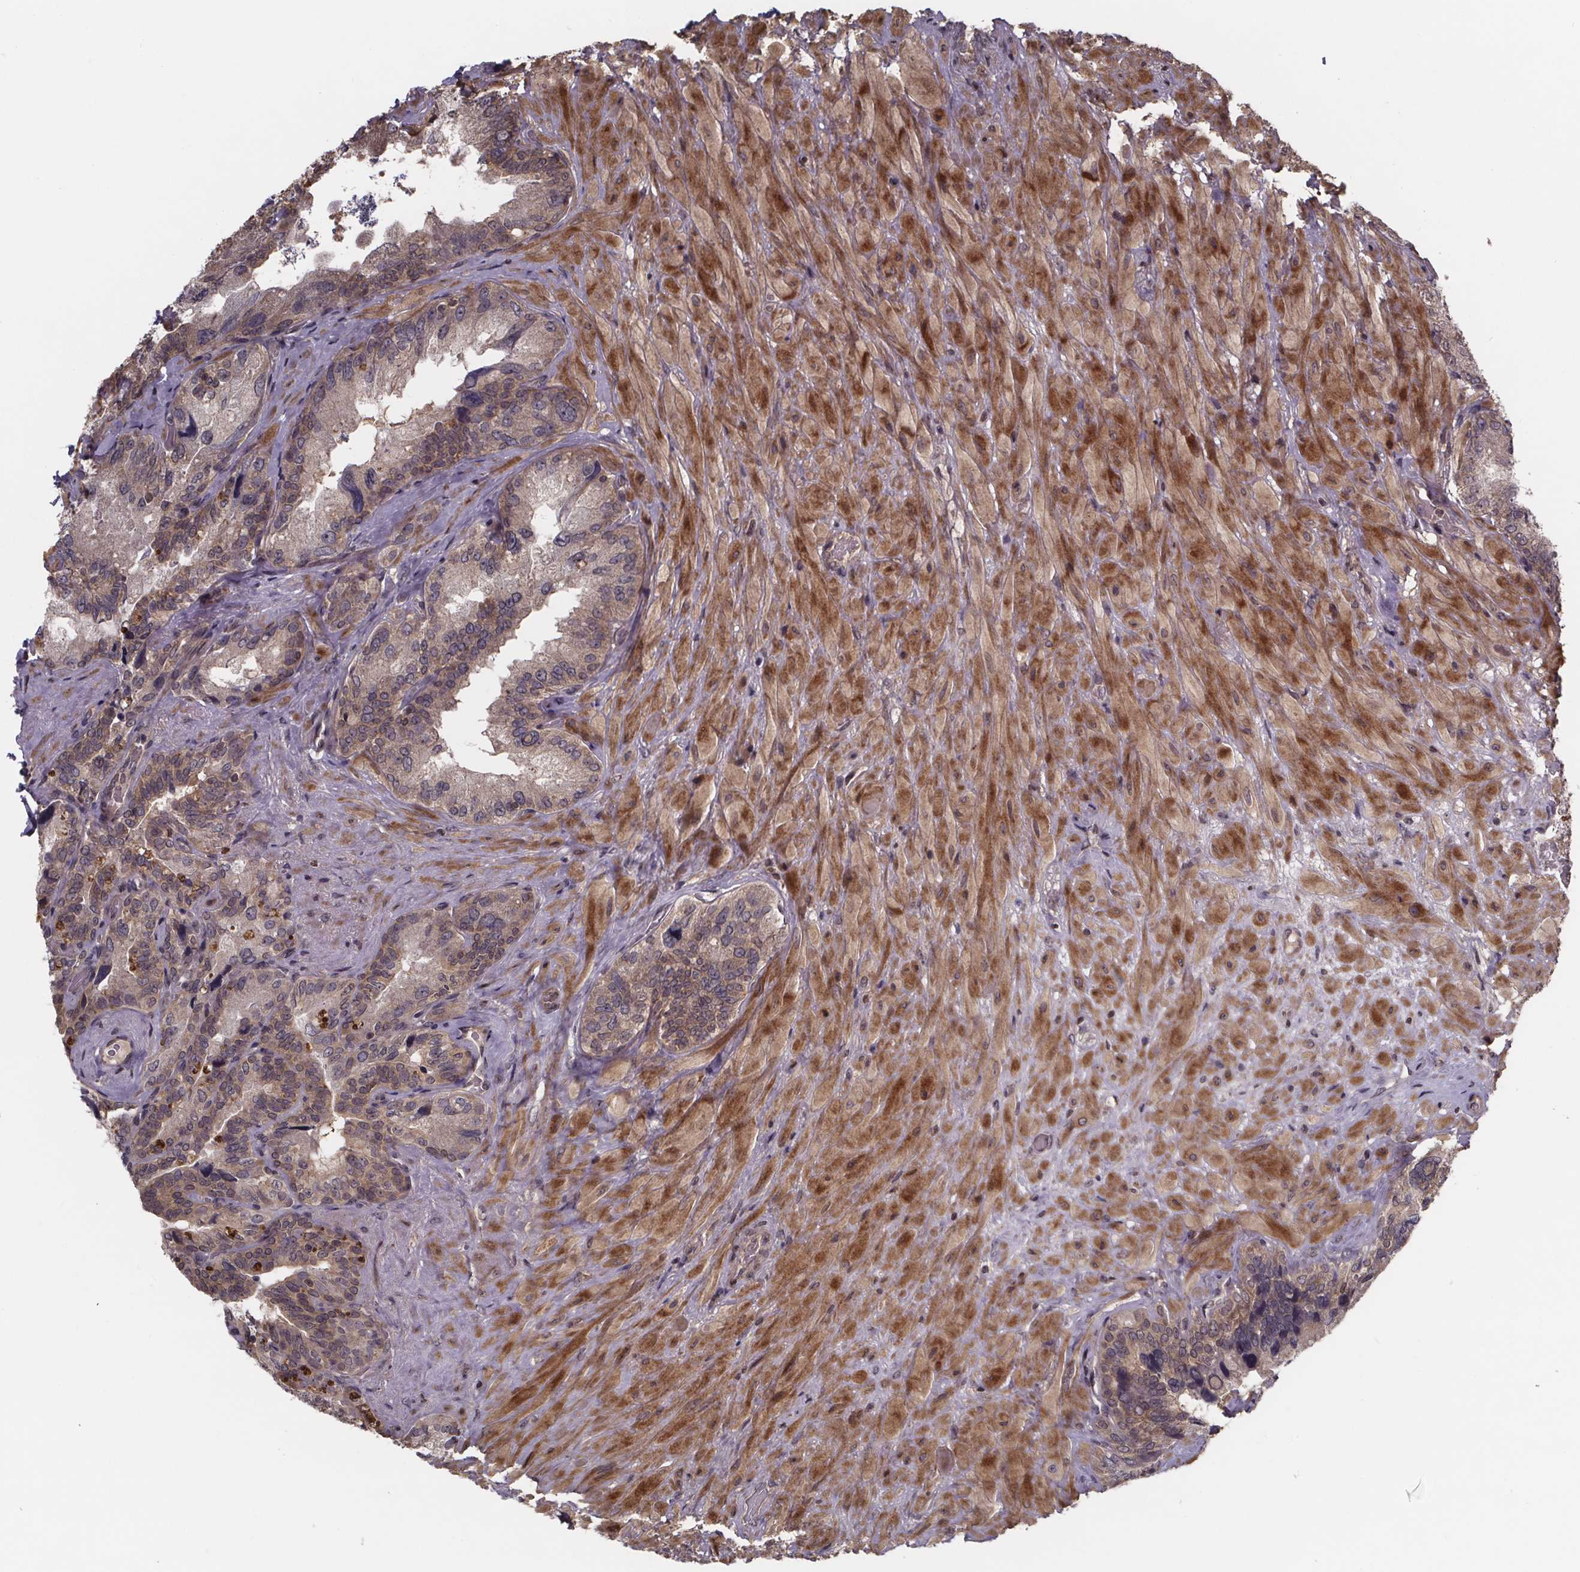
{"staining": {"intensity": "weak", "quantity": "25%-75%", "location": "cytoplasmic/membranous"}, "tissue": "seminal vesicle", "cell_type": "Glandular cells", "image_type": "normal", "snomed": [{"axis": "morphology", "description": "Normal tissue, NOS"}, {"axis": "topography", "description": "Seminal veicle"}], "caption": "A histopathology image of seminal vesicle stained for a protein displays weak cytoplasmic/membranous brown staining in glandular cells. Nuclei are stained in blue.", "gene": "FN3KRP", "patient": {"sex": "male", "age": 69}}